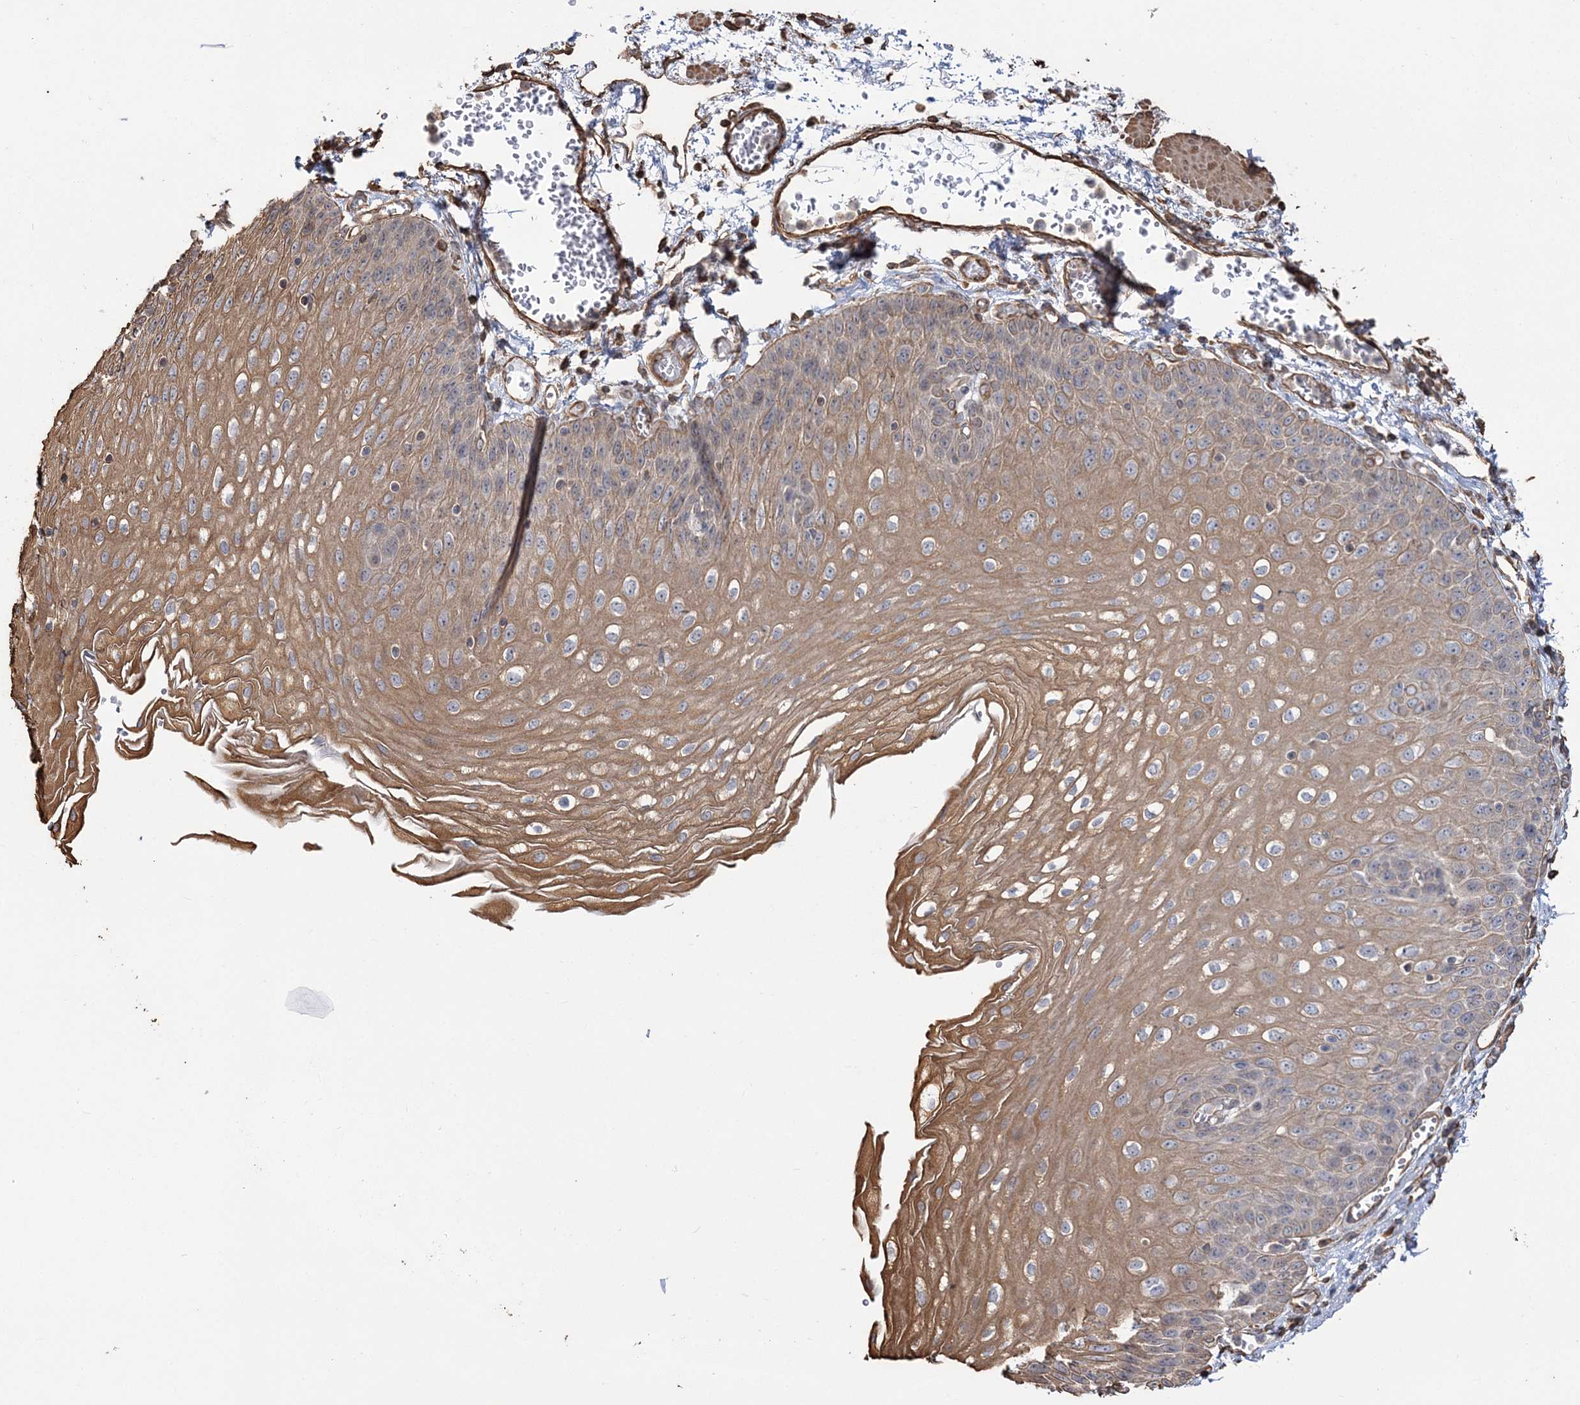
{"staining": {"intensity": "moderate", "quantity": ">75%", "location": "cytoplasmic/membranous"}, "tissue": "esophagus", "cell_type": "Squamous epithelial cells", "image_type": "normal", "snomed": [{"axis": "morphology", "description": "Normal tissue, NOS"}, {"axis": "topography", "description": "Esophagus"}], "caption": "Immunohistochemistry of benign human esophagus reveals medium levels of moderate cytoplasmic/membranous positivity in about >75% of squamous epithelial cells.", "gene": "ATP11B", "patient": {"sex": "male", "age": 81}}